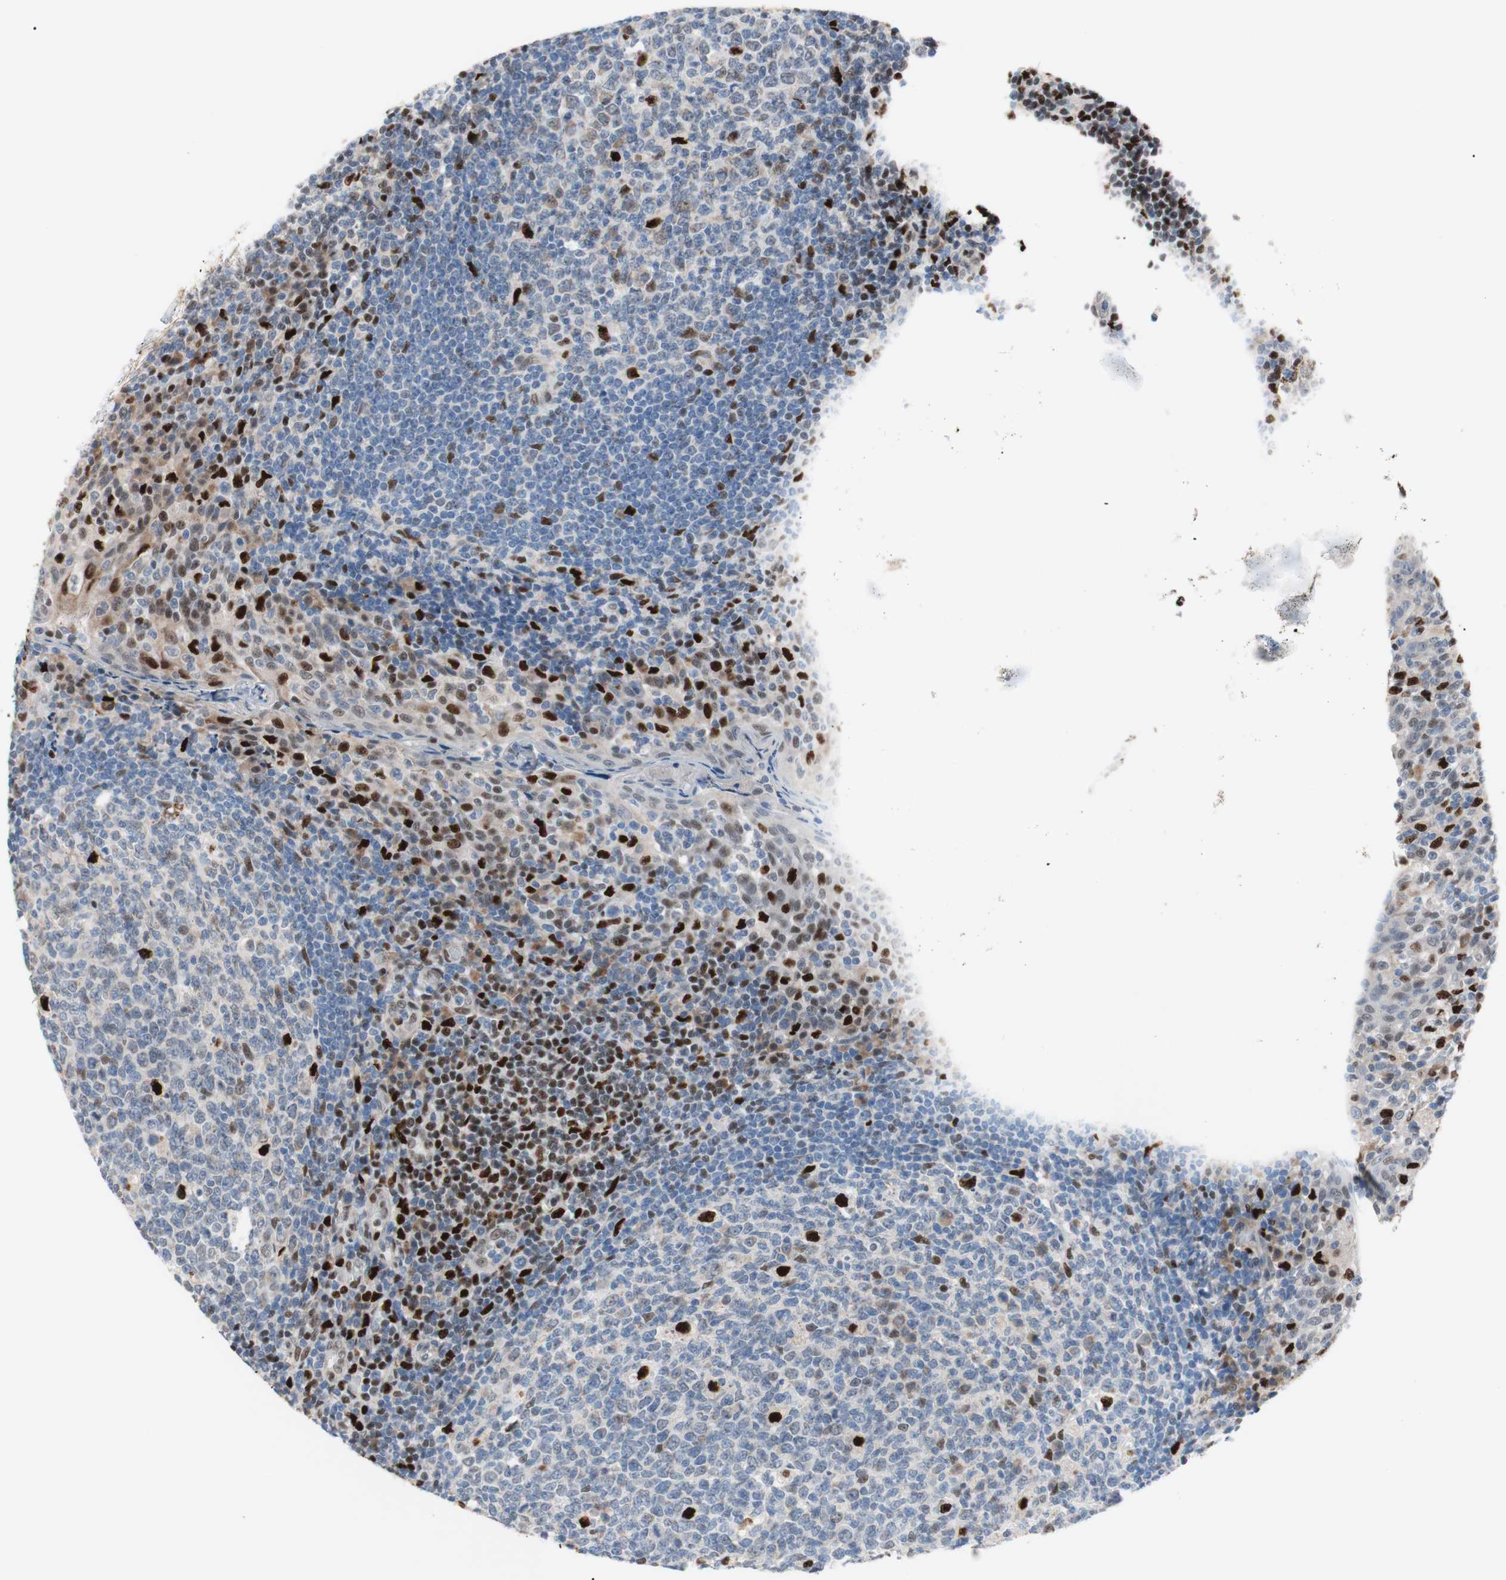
{"staining": {"intensity": "strong", "quantity": "<25%", "location": "nuclear"}, "tissue": "tonsil", "cell_type": "Germinal center cells", "image_type": "normal", "snomed": [{"axis": "morphology", "description": "Normal tissue, NOS"}, {"axis": "topography", "description": "Tonsil"}], "caption": "Immunohistochemistry (IHC) (DAB (3,3'-diaminobenzidine)) staining of unremarkable tonsil exhibits strong nuclear protein expression in approximately <25% of germinal center cells.", "gene": "EED", "patient": {"sex": "female", "age": 19}}